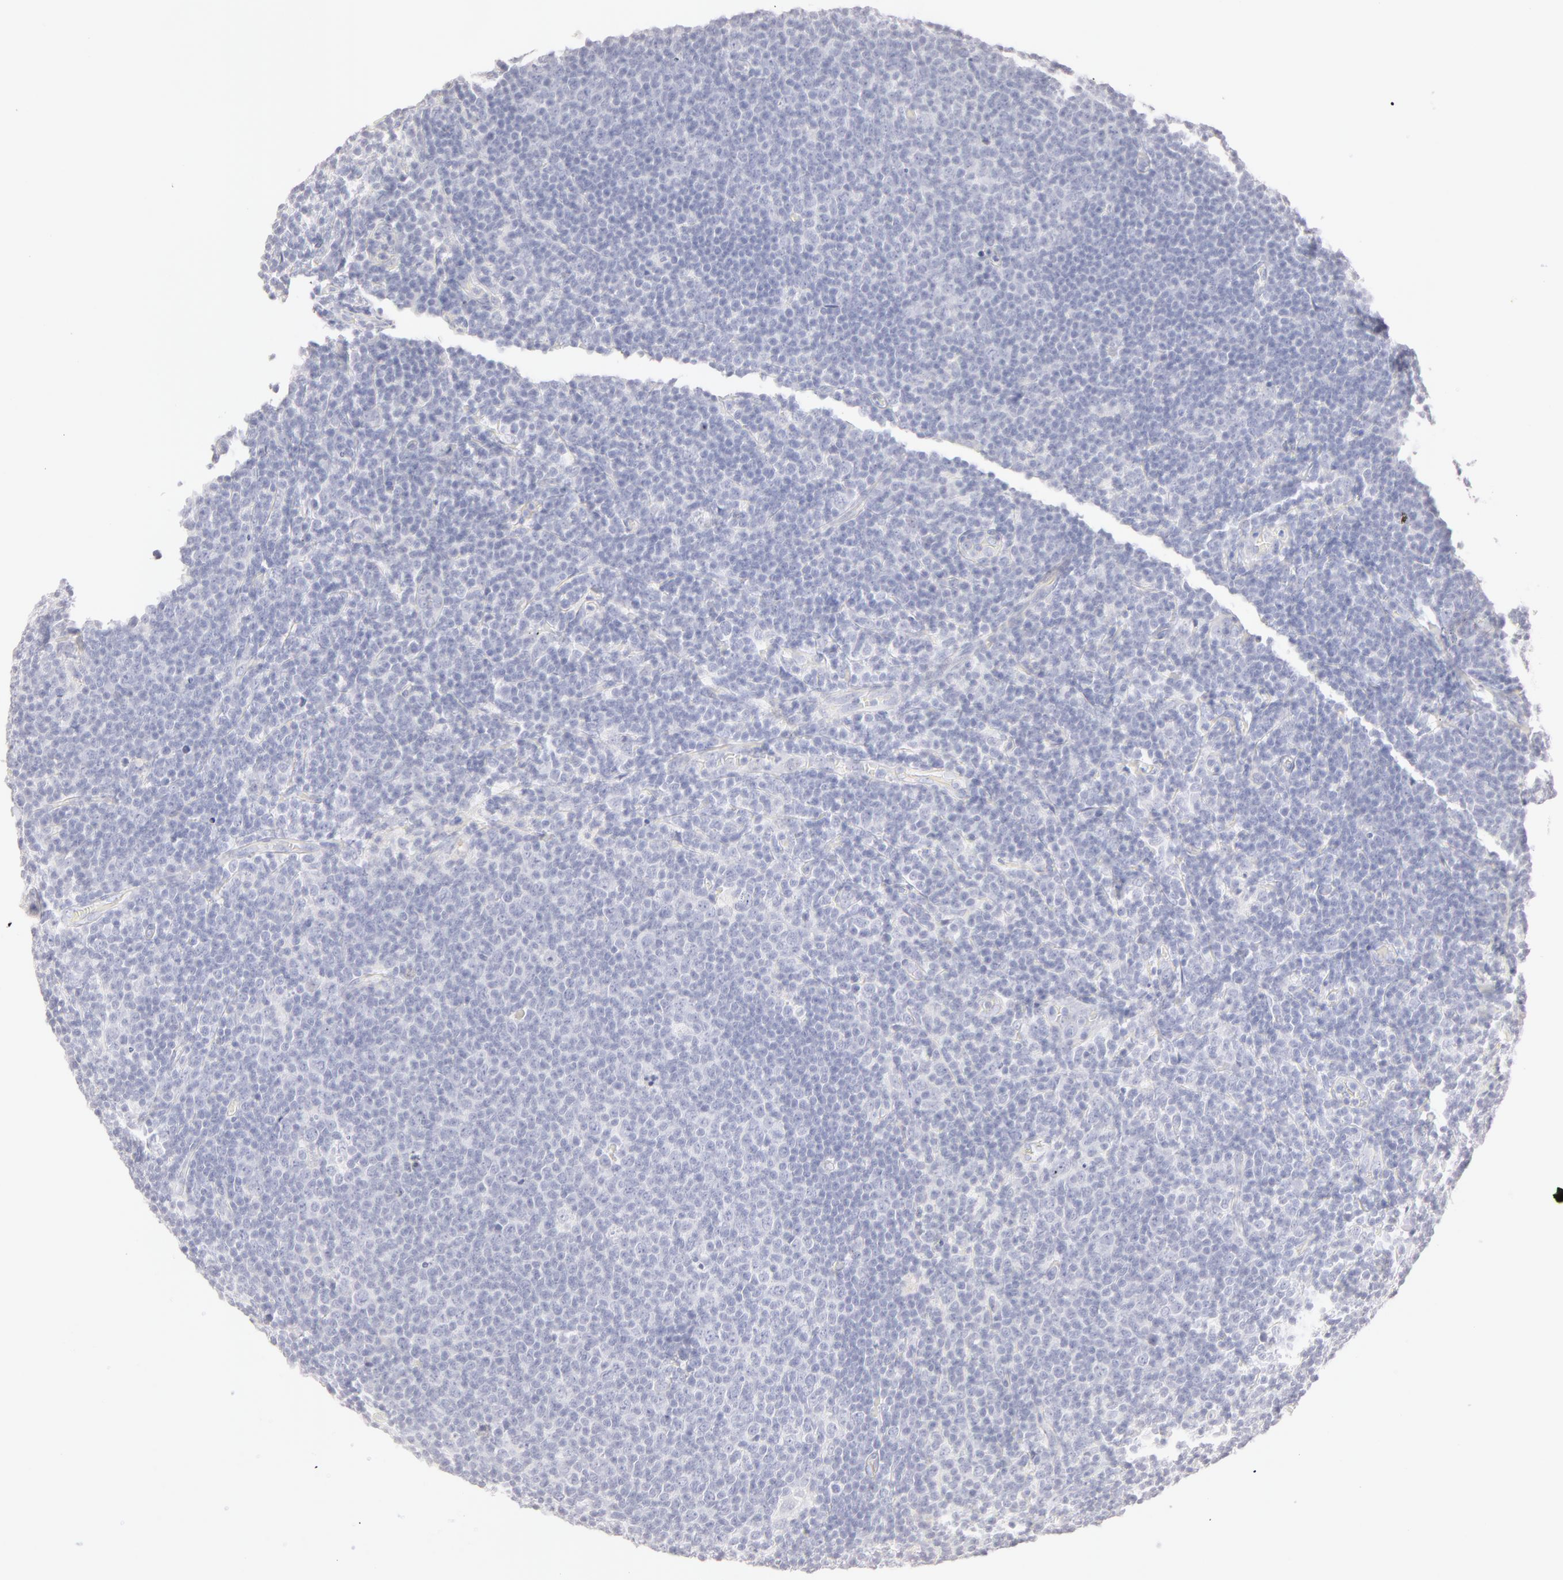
{"staining": {"intensity": "negative", "quantity": "none", "location": "none"}, "tissue": "lymphoma", "cell_type": "Tumor cells", "image_type": "cancer", "snomed": [{"axis": "morphology", "description": "Malignant lymphoma, non-Hodgkin's type, Low grade"}, {"axis": "topography", "description": "Lymph node"}], "caption": "There is no significant staining in tumor cells of lymphoma.", "gene": "LGALS7B", "patient": {"sex": "male", "age": 74}}